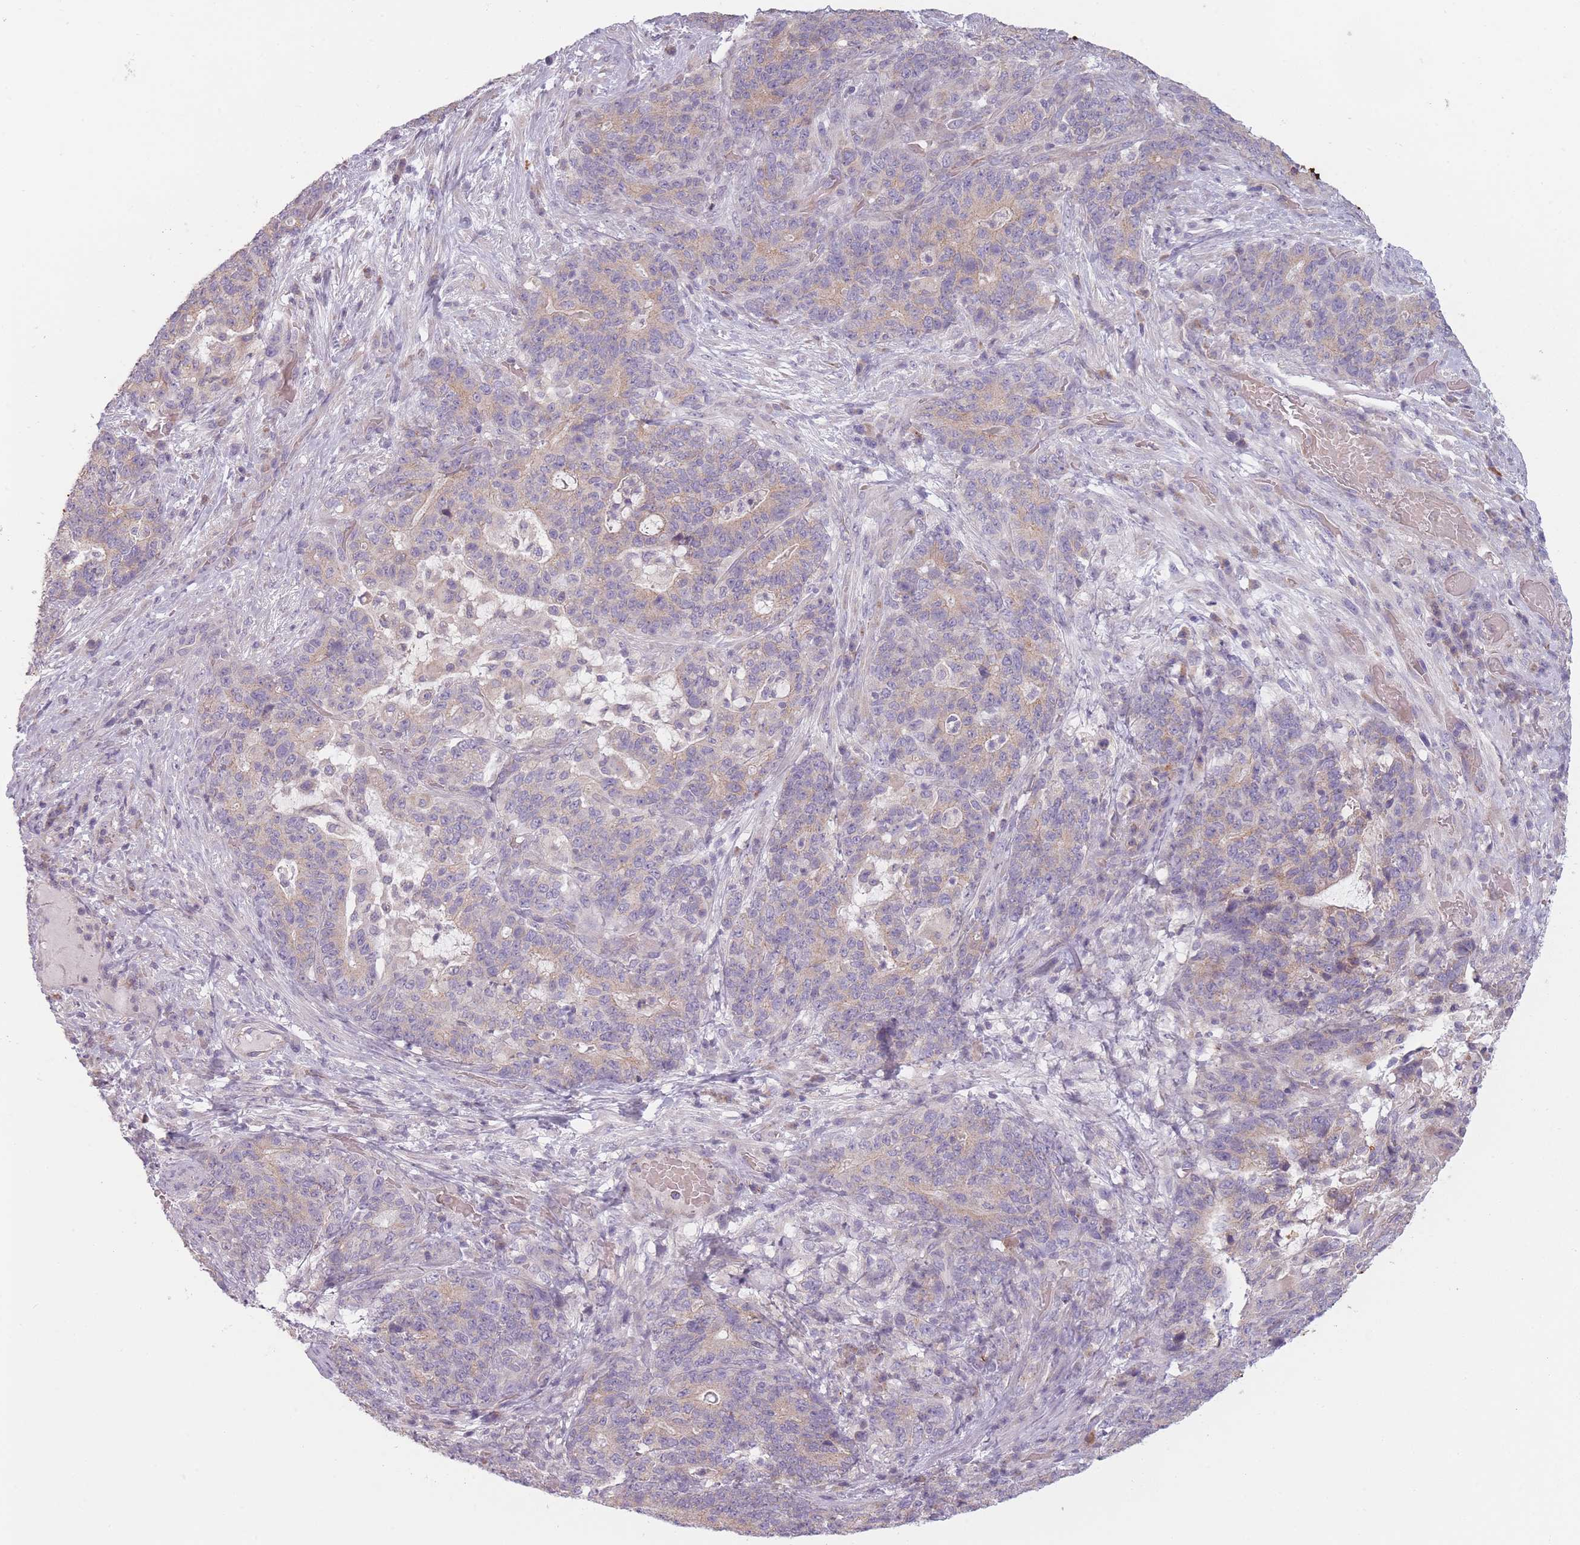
{"staining": {"intensity": "weak", "quantity": "25%-75%", "location": "cytoplasmic/membranous"}, "tissue": "stomach cancer", "cell_type": "Tumor cells", "image_type": "cancer", "snomed": [{"axis": "morphology", "description": "Normal tissue, NOS"}, {"axis": "morphology", "description": "Adenocarcinoma, NOS"}, {"axis": "topography", "description": "Stomach"}], "caption": "Immunohistochemical staining of stomach adenocarcinoma reveals weak cytoplasmic/membranous protein staining in about 25%-75% of tumor cells.", "gene": "NT5DC2", "patient": {"sex": "female", "age": 64}}